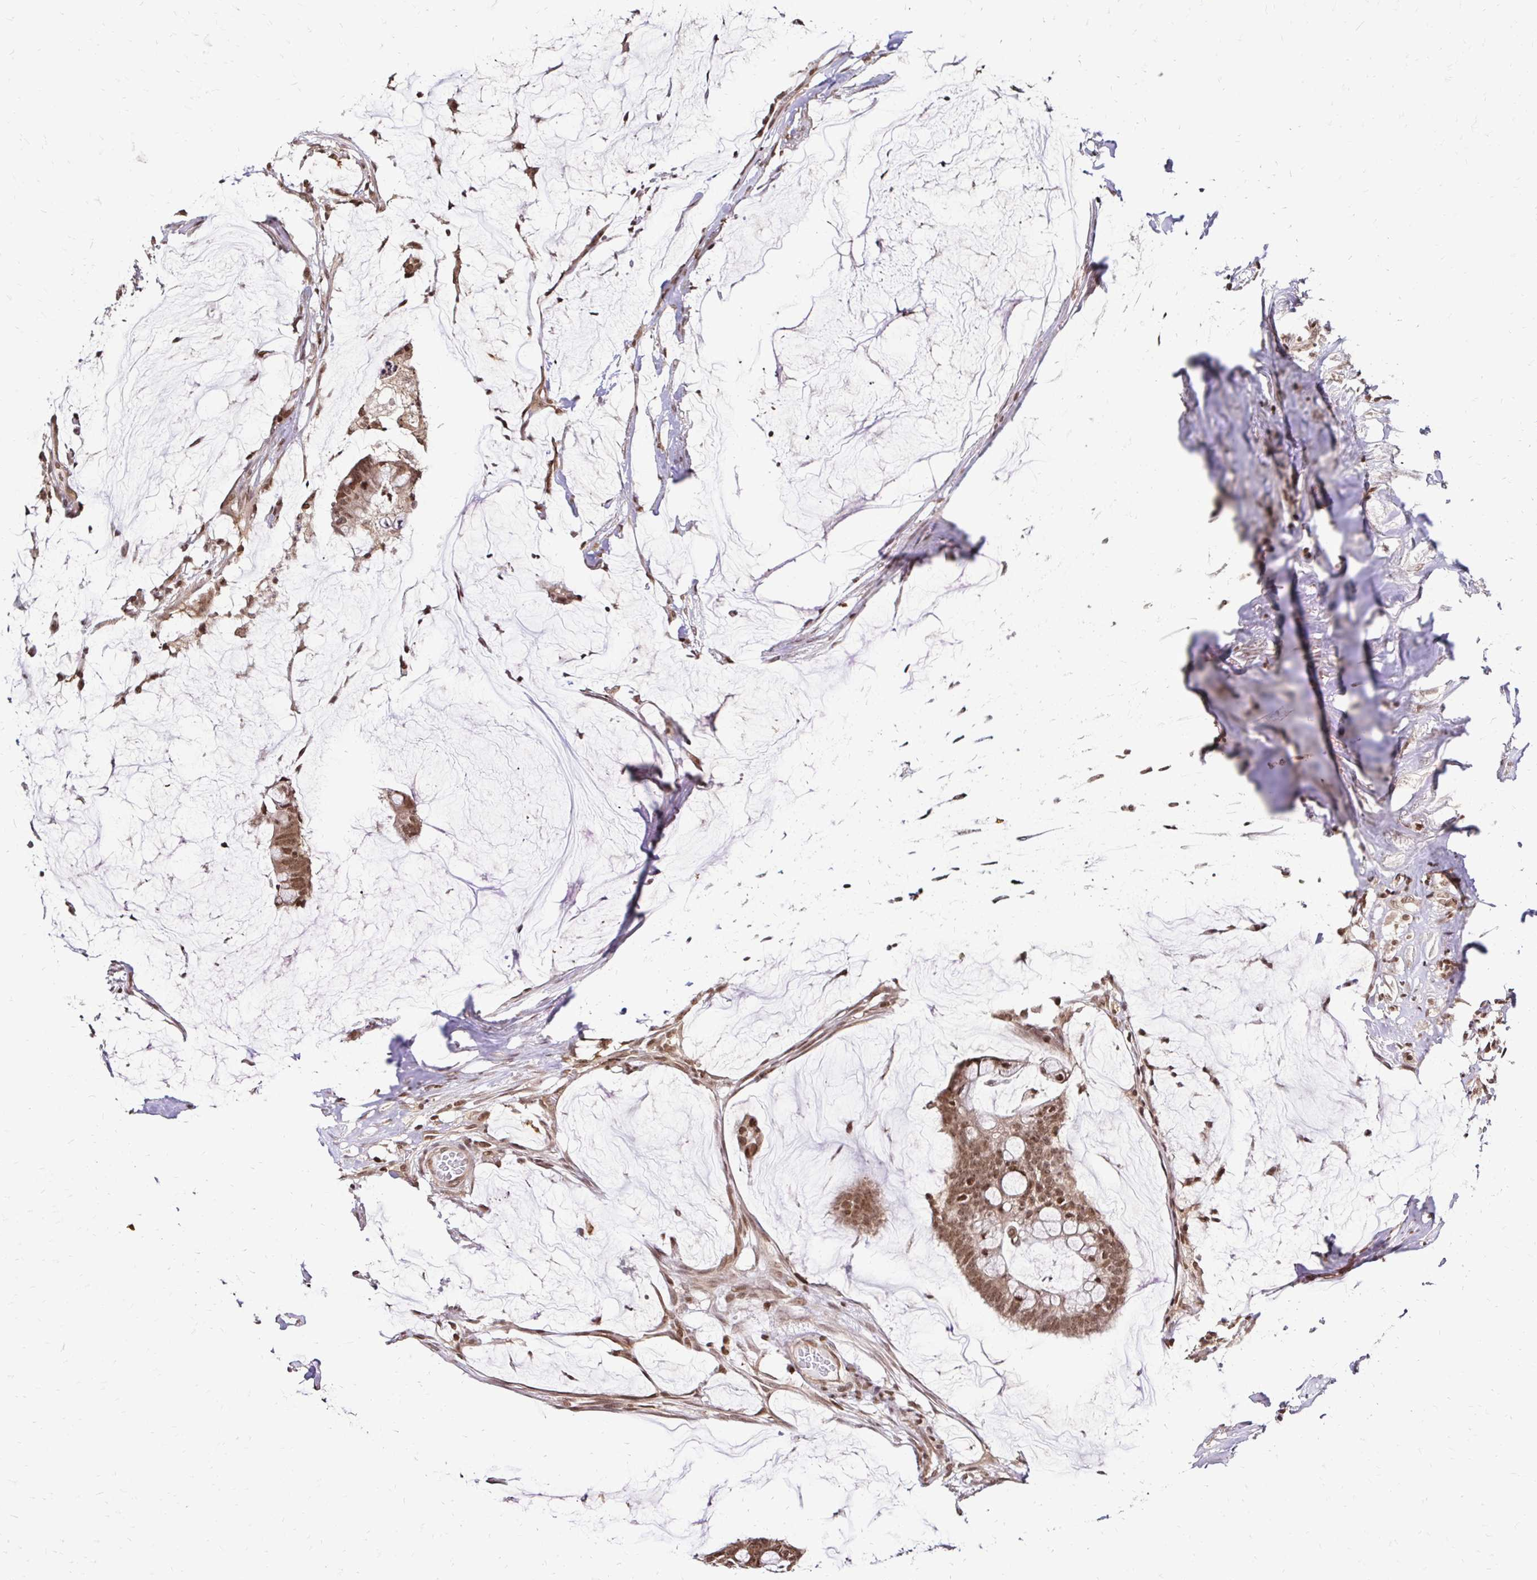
{"staining": {"intensity": "moderate", "quantity": ">75%", "location": "nuclear"}, "tissue": "colorectal cancer", "cell_type": "Tumor cells", "image_type": "cancer", "snomed": [{"axis": "morphology", "description": "Adenocarcinoma, NOS"}, {"axis": "topography", "description": "Colon"}], "caption": "Immunohistochemical staining of human colorectal cancer shows medium levels of moderate nuclear protein expression in approximately >75% of tumor cells.", "gene": "GLYR1", "patient": {"sex": "male", "age": 62}}